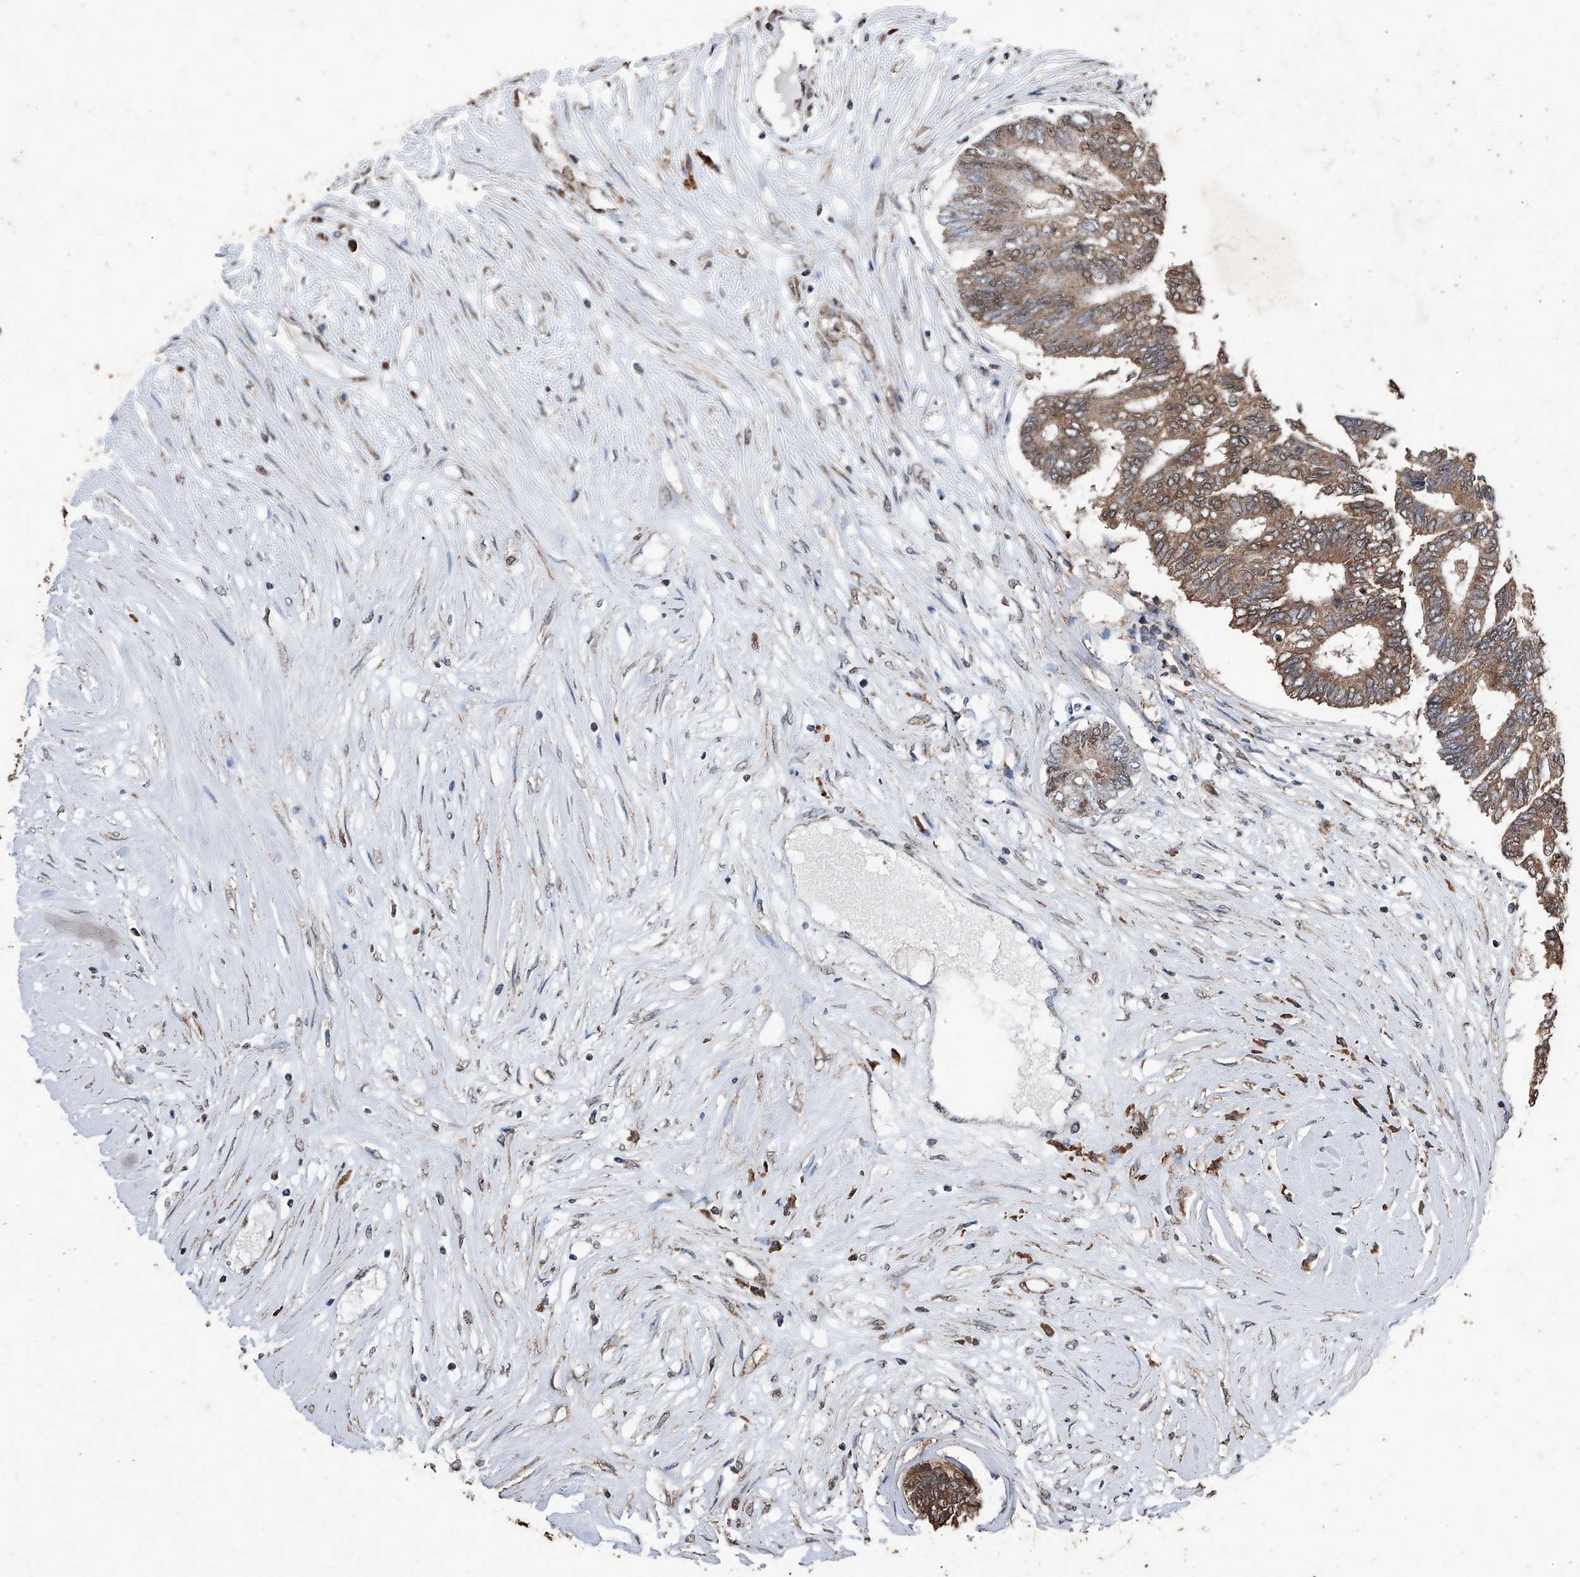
{"staining": {"intensity": "moderate", "quantity": ">75%", "location": "cytoplasmic/membranous"}, "tissue": "colorectal cancer", "cell_type": "Tumor cells", "image_type": "cancer", "snomed": [{"axis": "morphology", "description": "Adenocarcinoma, NOS"}, {"axis": "topography", "description": "Rectum"}], "caption": "The micrograph reveals a brown stain indicating the presence of a protein in the cytoplasmic/membranous of tumor cells in colorectal cancer.", "gene": "STARD7", "patient": {"sex": "male", "age": 63}}